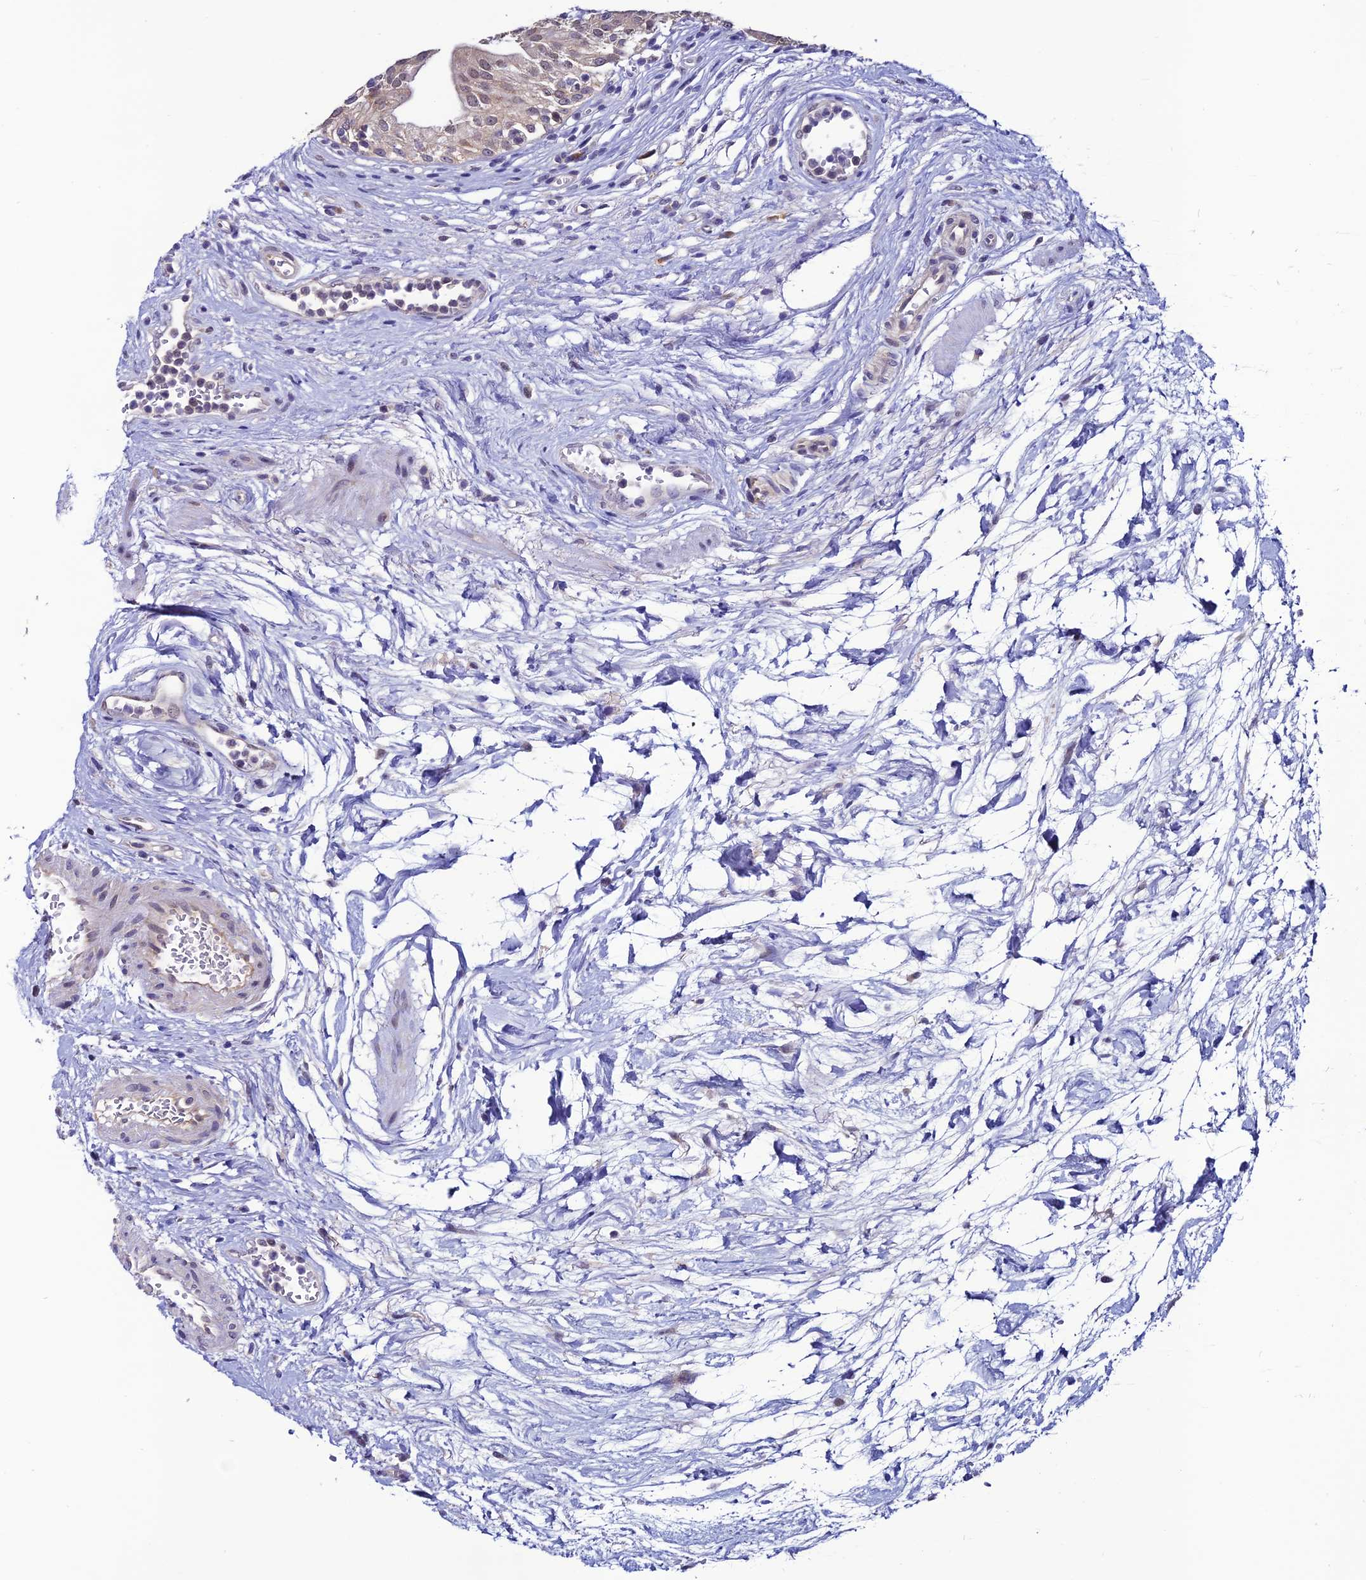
{"staining": {"intensity": "weak", "quantity": ">75%", "location": "cytoplasmic/membranous"}, "tissue": "urinary bladder", "cell_type": "Urothelial cells", "image_type": "normal", "snomed": [{"axis": "morphology", "description": "Normal tissue, NOS"}, {"axis": "morphology", "description": "Inflammation, NOS"}, {"axis": "topography", "description": "Urinary bladder"}], "caption": "Brown immunohistochemical staining in normal urinary bladder displays weak cytoplasmic/membranous expression in approximately >75% of urothelial cells.", "gene": "FZD8", "patient": {"sex": "male", "age": 63}}